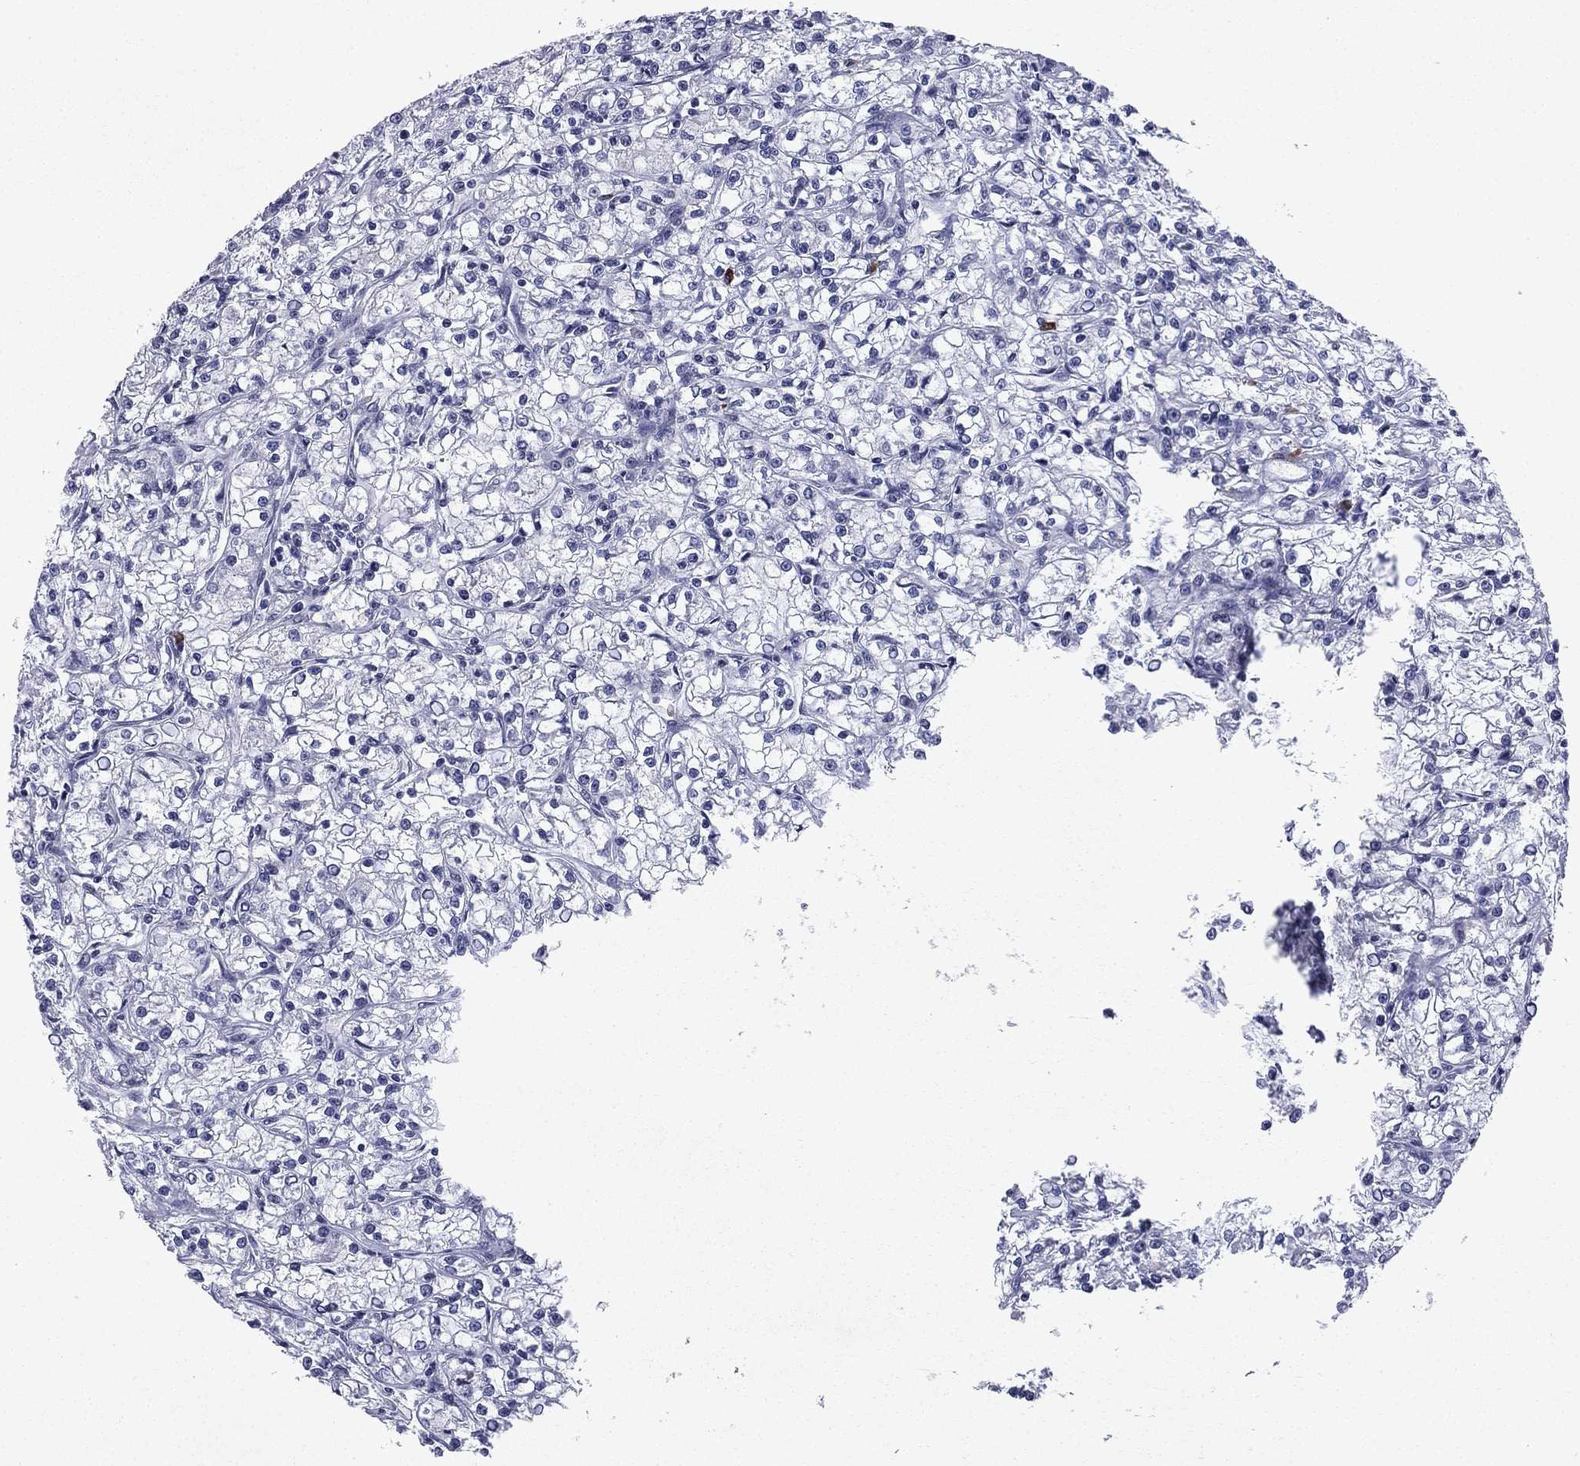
{"staining": {"intensity": "negative", "quantity": "none", "location": "none"}, "tissue": "renal cancer", "cell_type": "Tumor cells", "image_type": "cancer", "snomed": [{"axis": "morphology", "description": "Adenocarcinoma, NOS"}, {"axis": "topography", "description": "Kidney"}], "caption": "Photomicrograph shows no significant protein staining in tumor cells of renal adenocarcinoma.", "gene": "ECM1", "patient": {"sex": "female", "age": 59}}